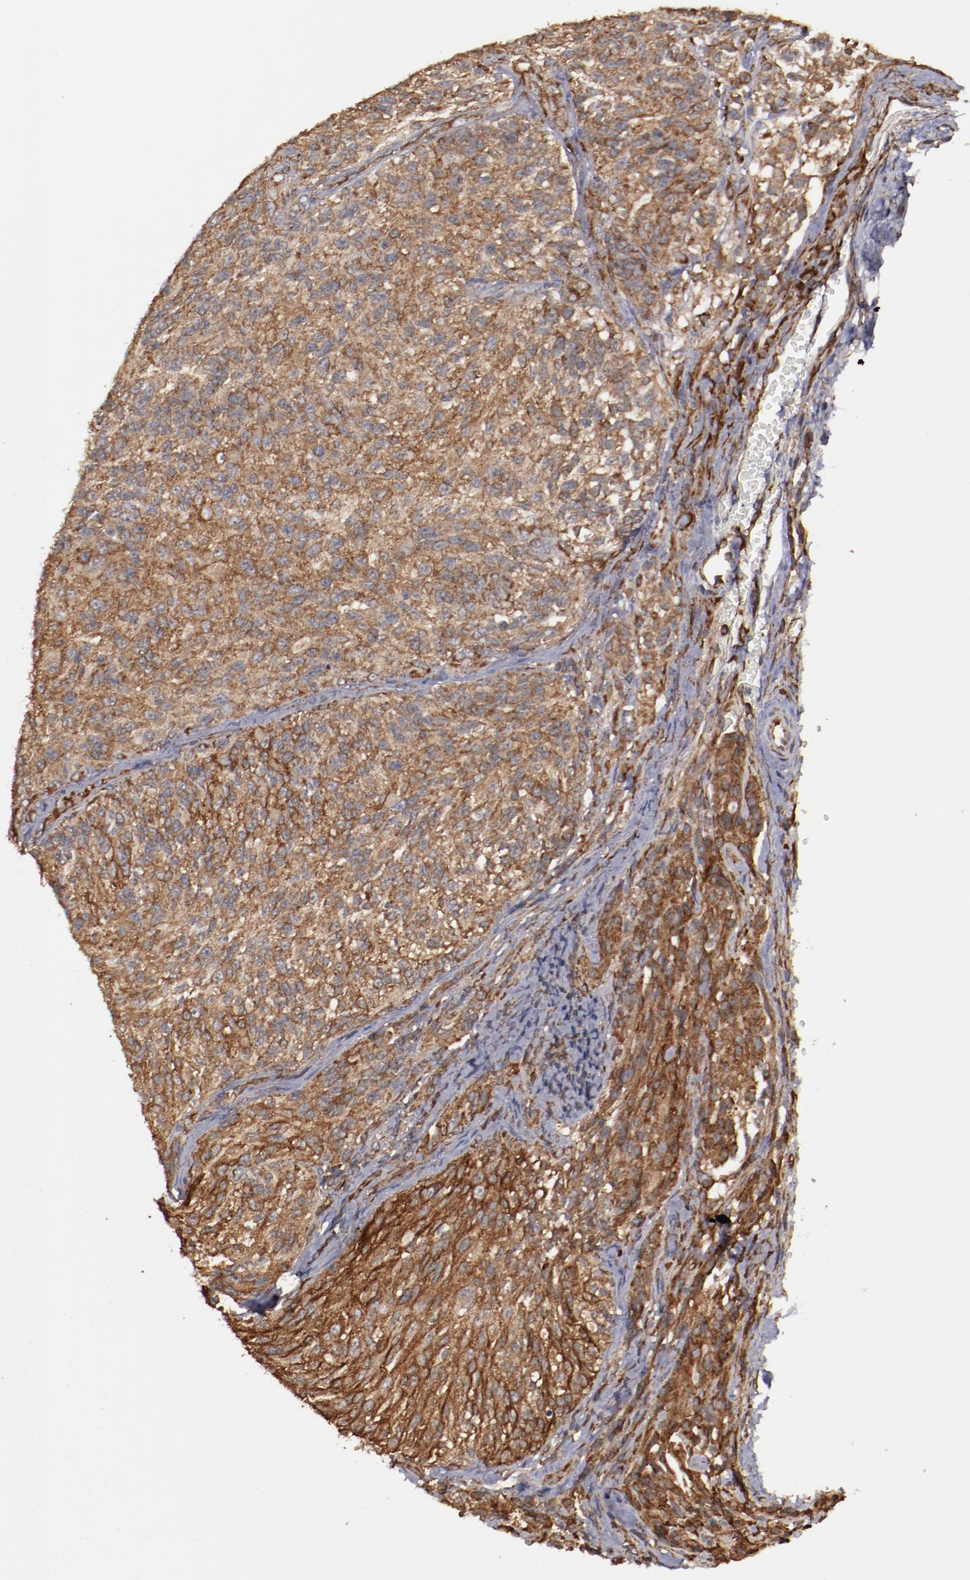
{"staining": {"intensity": "strong", "quantity": ">75%", "location": "cytoplasmic/membranous"}, "tissue": "glioma", "cell_type": "Tumor cells", "image_type": "cancer", "snomed": [{"axis": "morphology", "description": "Normal tissue, NOS"}, {"axis": "morphology", "description": "Glioma, malignant, High grade"}, {"axis": "topography", "description": "Cerebral cortex"}], "caption": "Strong cytoplasmic/membranous expression is identified in approximately >75% of tumor cells in glioma.", "gene": "RPS4Y1", "patient": {"sex": "male", "age": 56}}